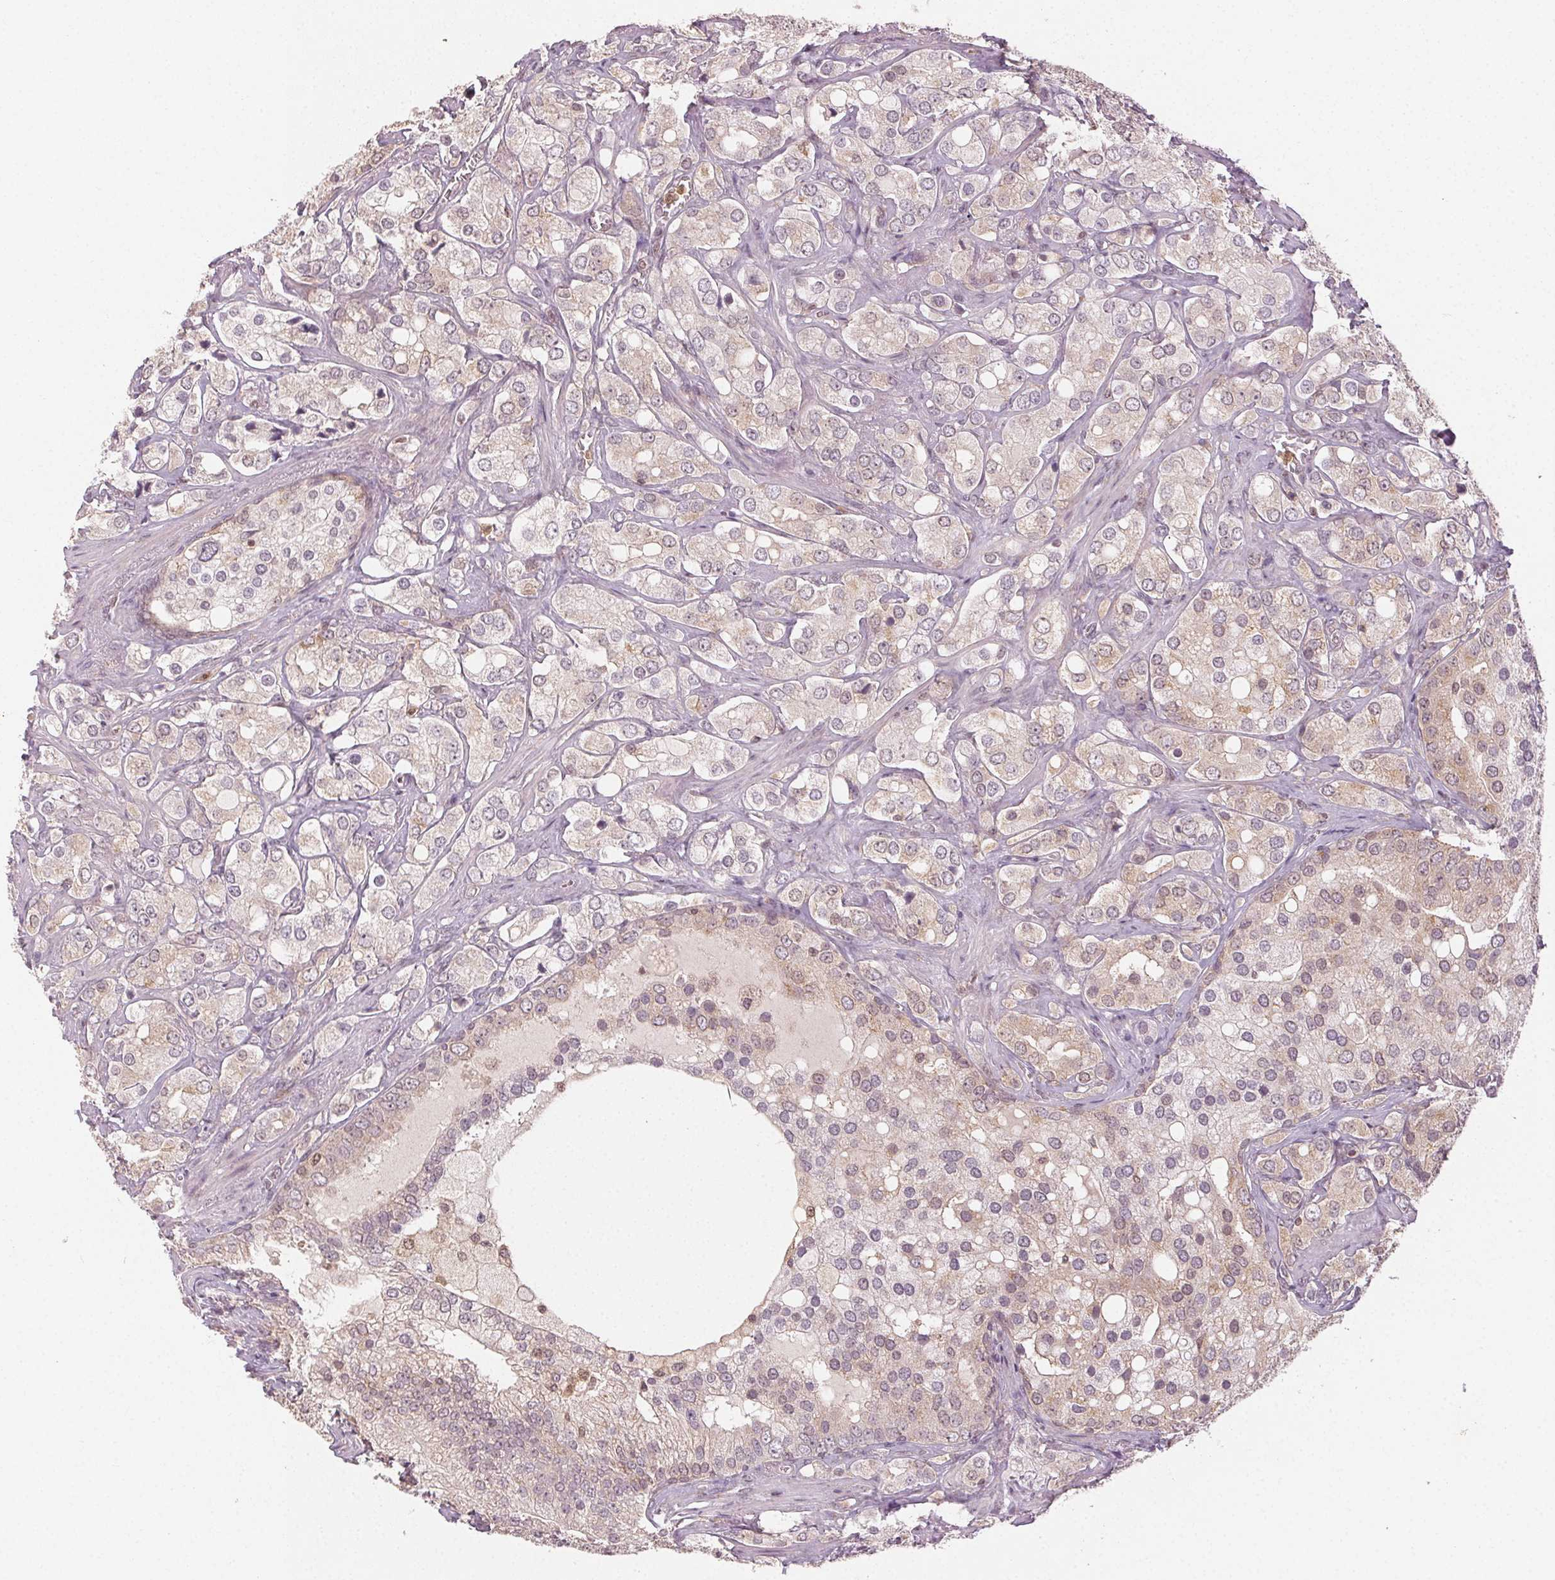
{"staining": {"intensity": "weak", "quantity": "25%-75%", "location": "cytoplasmic/membranous,nuclear"}, "tissue": "prostate cancer", "cell_type": "Tumor cells", "image_type": "cancer", "snomed": [{"axis": "morphology", "description": "Adenocarcinoma, High grade"}, {"axis": "topography", "description": "Prostate"}], "caption": "Prostate high-grade adenocarcinoma was stained to show a protein in brown. There is low levels of weak cytoplasmic/membranous and nuclear staining in approximately 25%-75% of tumor cells.", "gene": "MAPK14", "patient": {"sex": "male", "age": 67}}